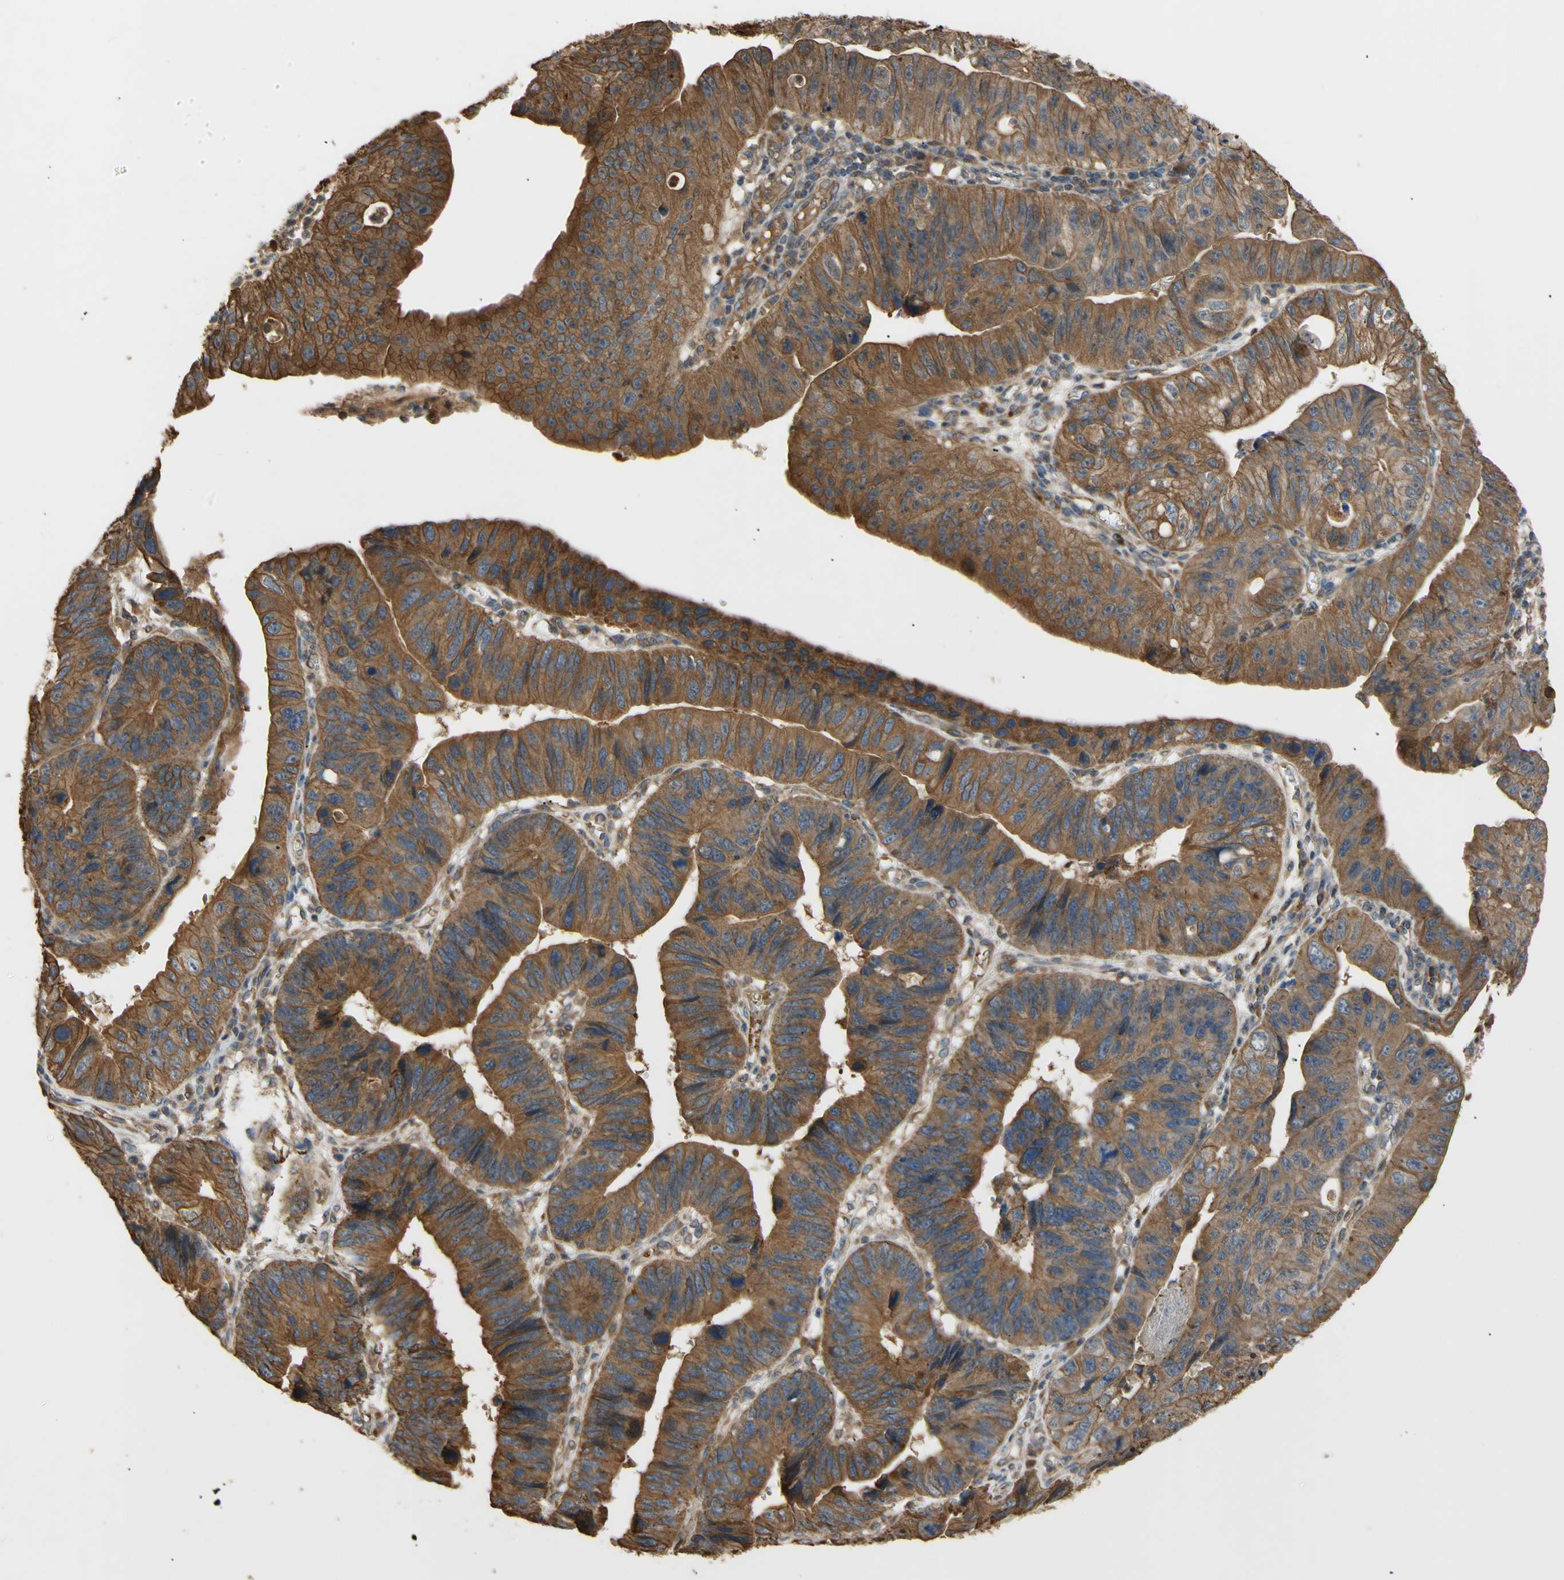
{"staining": {"intensity": "moderate", "quantity": ">75%", "location": "cytoplasmic/membranous"}, "tissue": "stomach cancer", "cell_type": "Tumor cells", "image_type": "cancer", "snomed": [{"axis": "morphology", "description": "Adenocarcinoma, NOS"}, {"axis": "topography", "description": "Stomach"}], "caption": "A brown stain shows moderate cytoplasmic/membranous positivity of a protein in human adenocarcinoma (stomach) tumor cells.", "gene": "PKN1", "patient": {"sex": "male", "age": 59}}